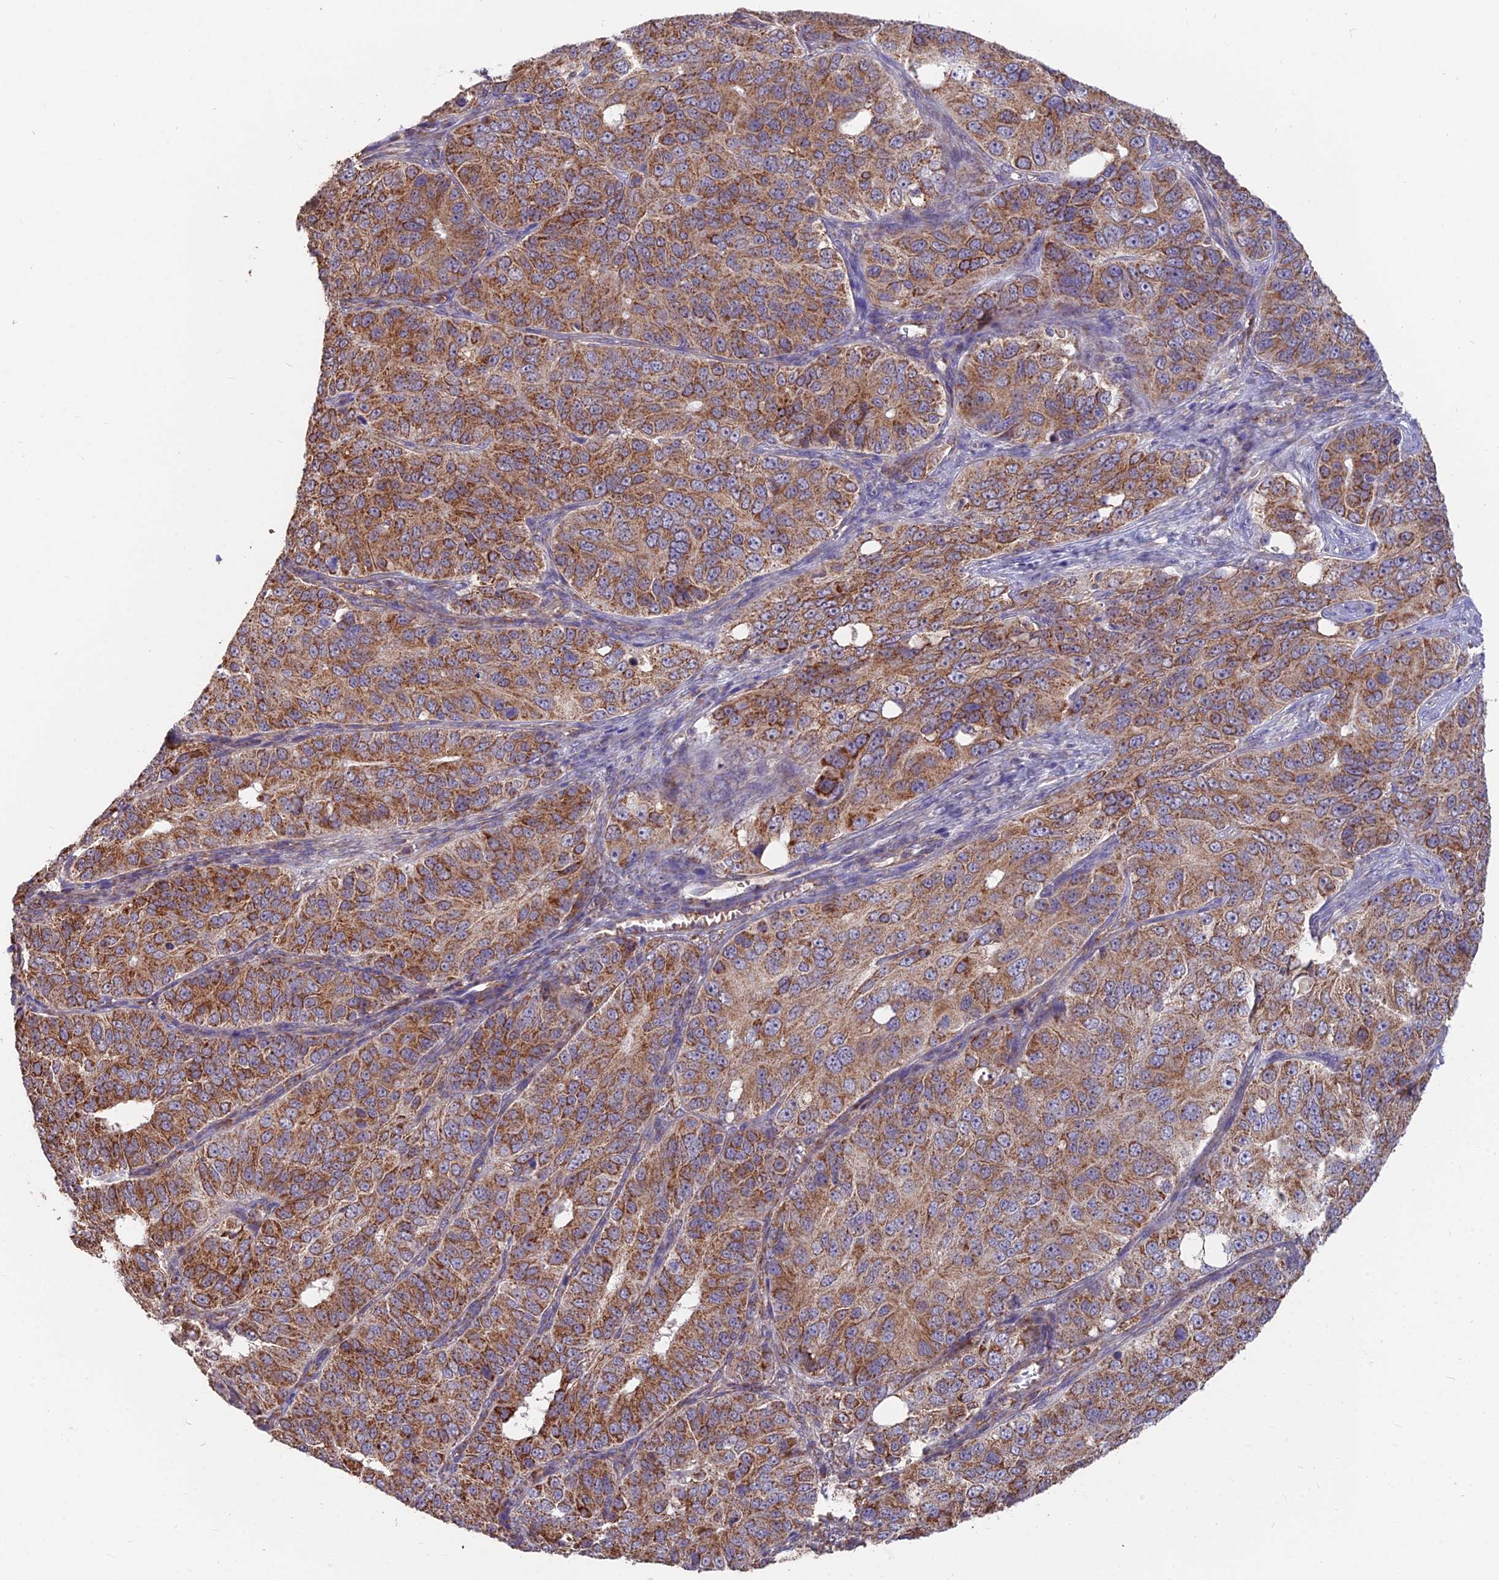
{"staining": {"intensity": "moderate", "quantity": ">75%", "location": "cytoplasmic/membranous"}, "tissue": "ovarian cancer", "cell_type": "Tumor cells", "image_type": "cancer", "snomed": [{"axis": "morphology", "description": "Carcinoma, endometroid"}, {"axis": "topography", "description": "Ovary"}], "caption": "Immunohistochemical staining of human ovarian endometroid carcinoma demonstrates medium levels of moderate cytoplasmic/membranous protein staining in about >75% of tumor cells. The staining is performed using DAB (3,3'-diaminobenzidine) brown chromogen to label protein expression. The nuclei are counter-stained blue using hematoxylin.", "gene": "IFT22", "patient": {"sex": "female", "age": 51}}